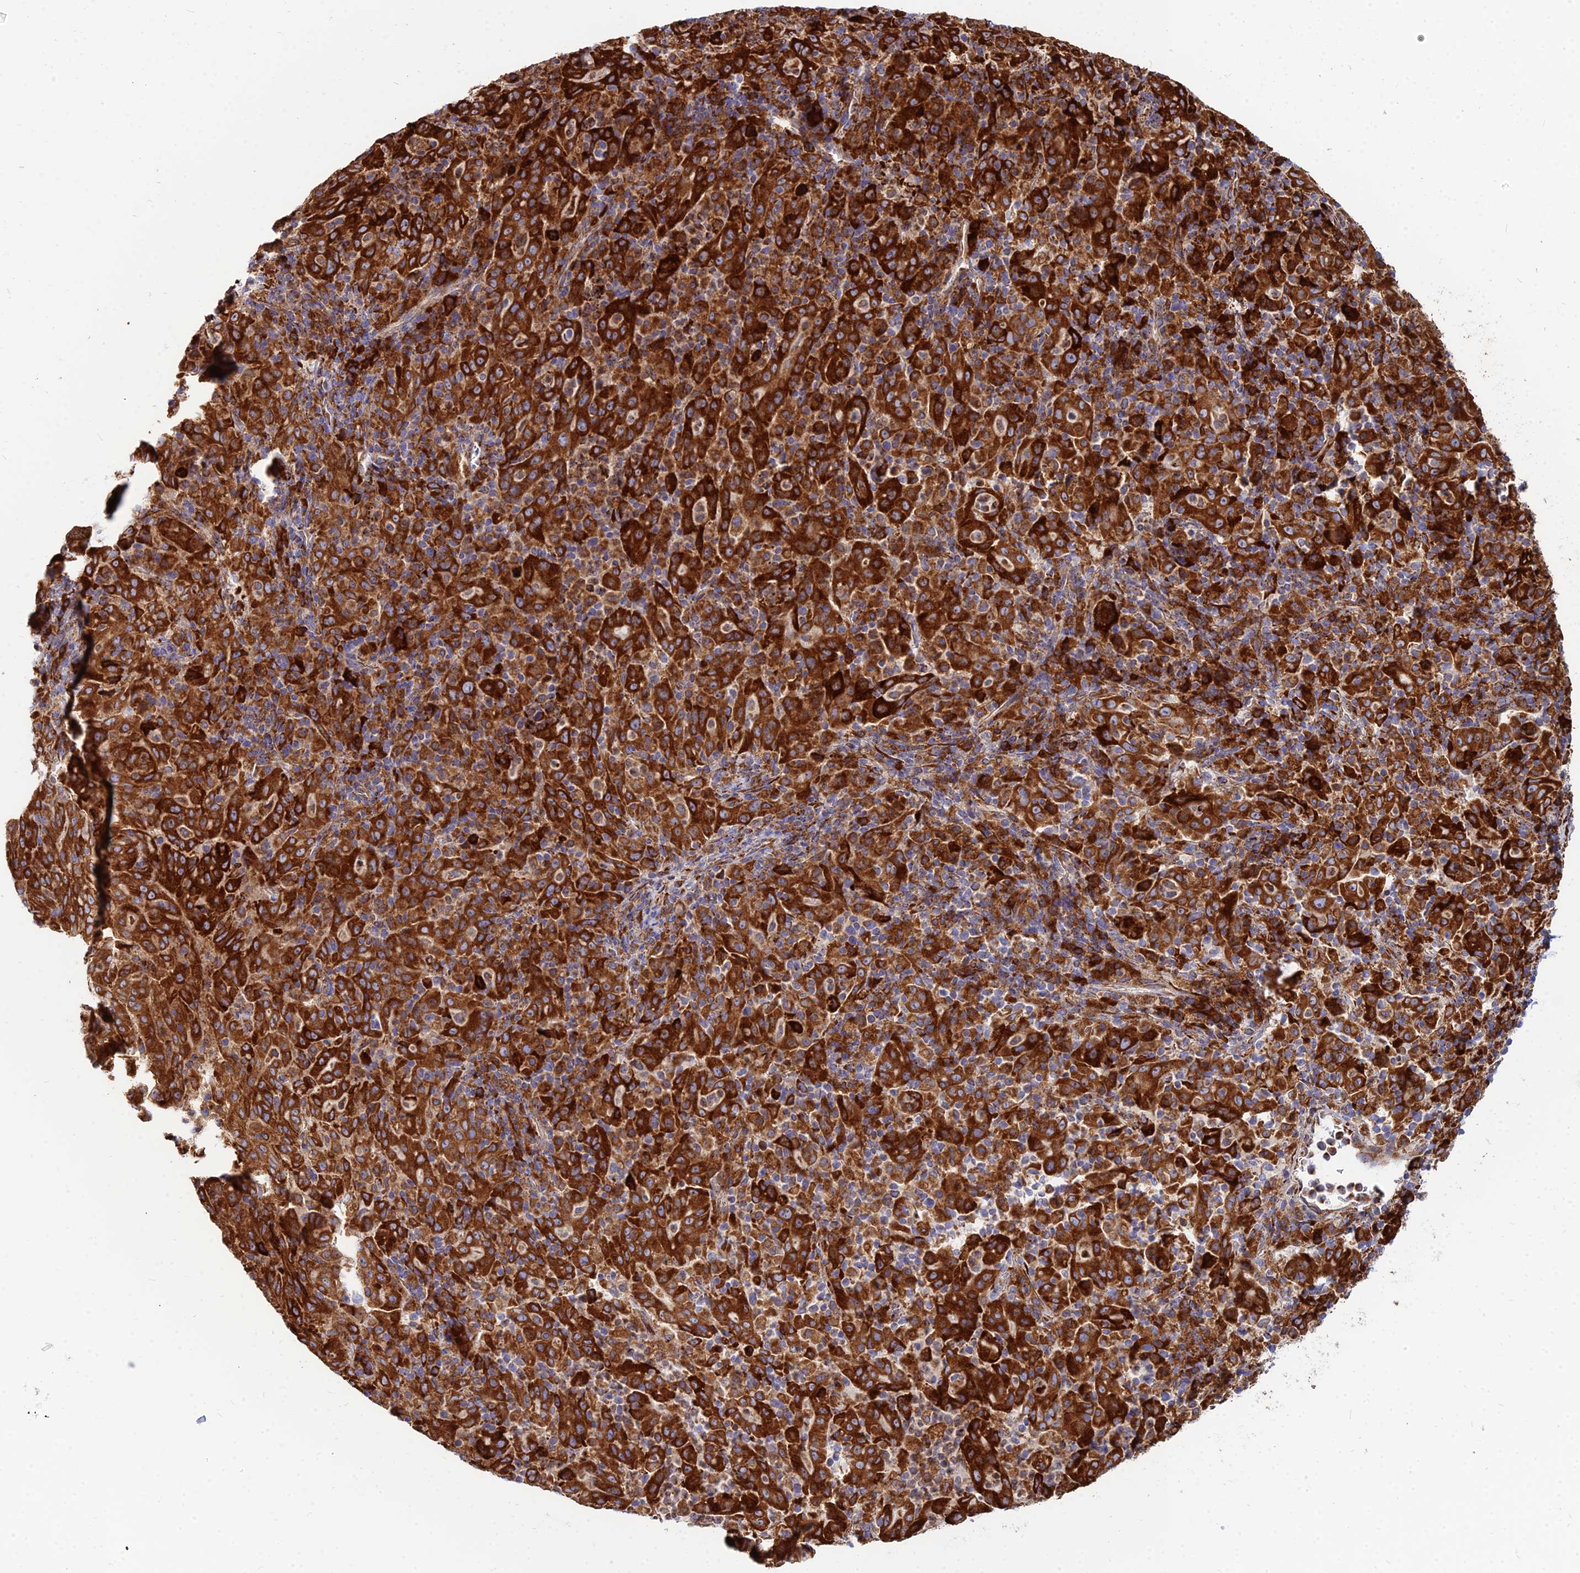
{"staining": {"intensity": "strong", "quantity": ">75%", "location": "cytoplasmic/membranous"}, "tissue": "pancreatic cancer", "cell_type": "Tumor cells", "image_type": "cancer", "snomed": [{"axis": "morphology", "description": "Adenocarcinoma, NOS"}, {"axis": "topography", "description": "Pancreas"}], "caption": "DAB (3,3'-diaminobenzidine) immunohistochemical staining of pancreatic adenocarcinoma displays strong cytoplasmic/membranous protein expression in approximately >75% of tumor cells. The protein of interest is shown in brown color, while the nuclei are stained blue.", "gene": "CCT6B", "patient": {"sex": "male", "age": 63}}